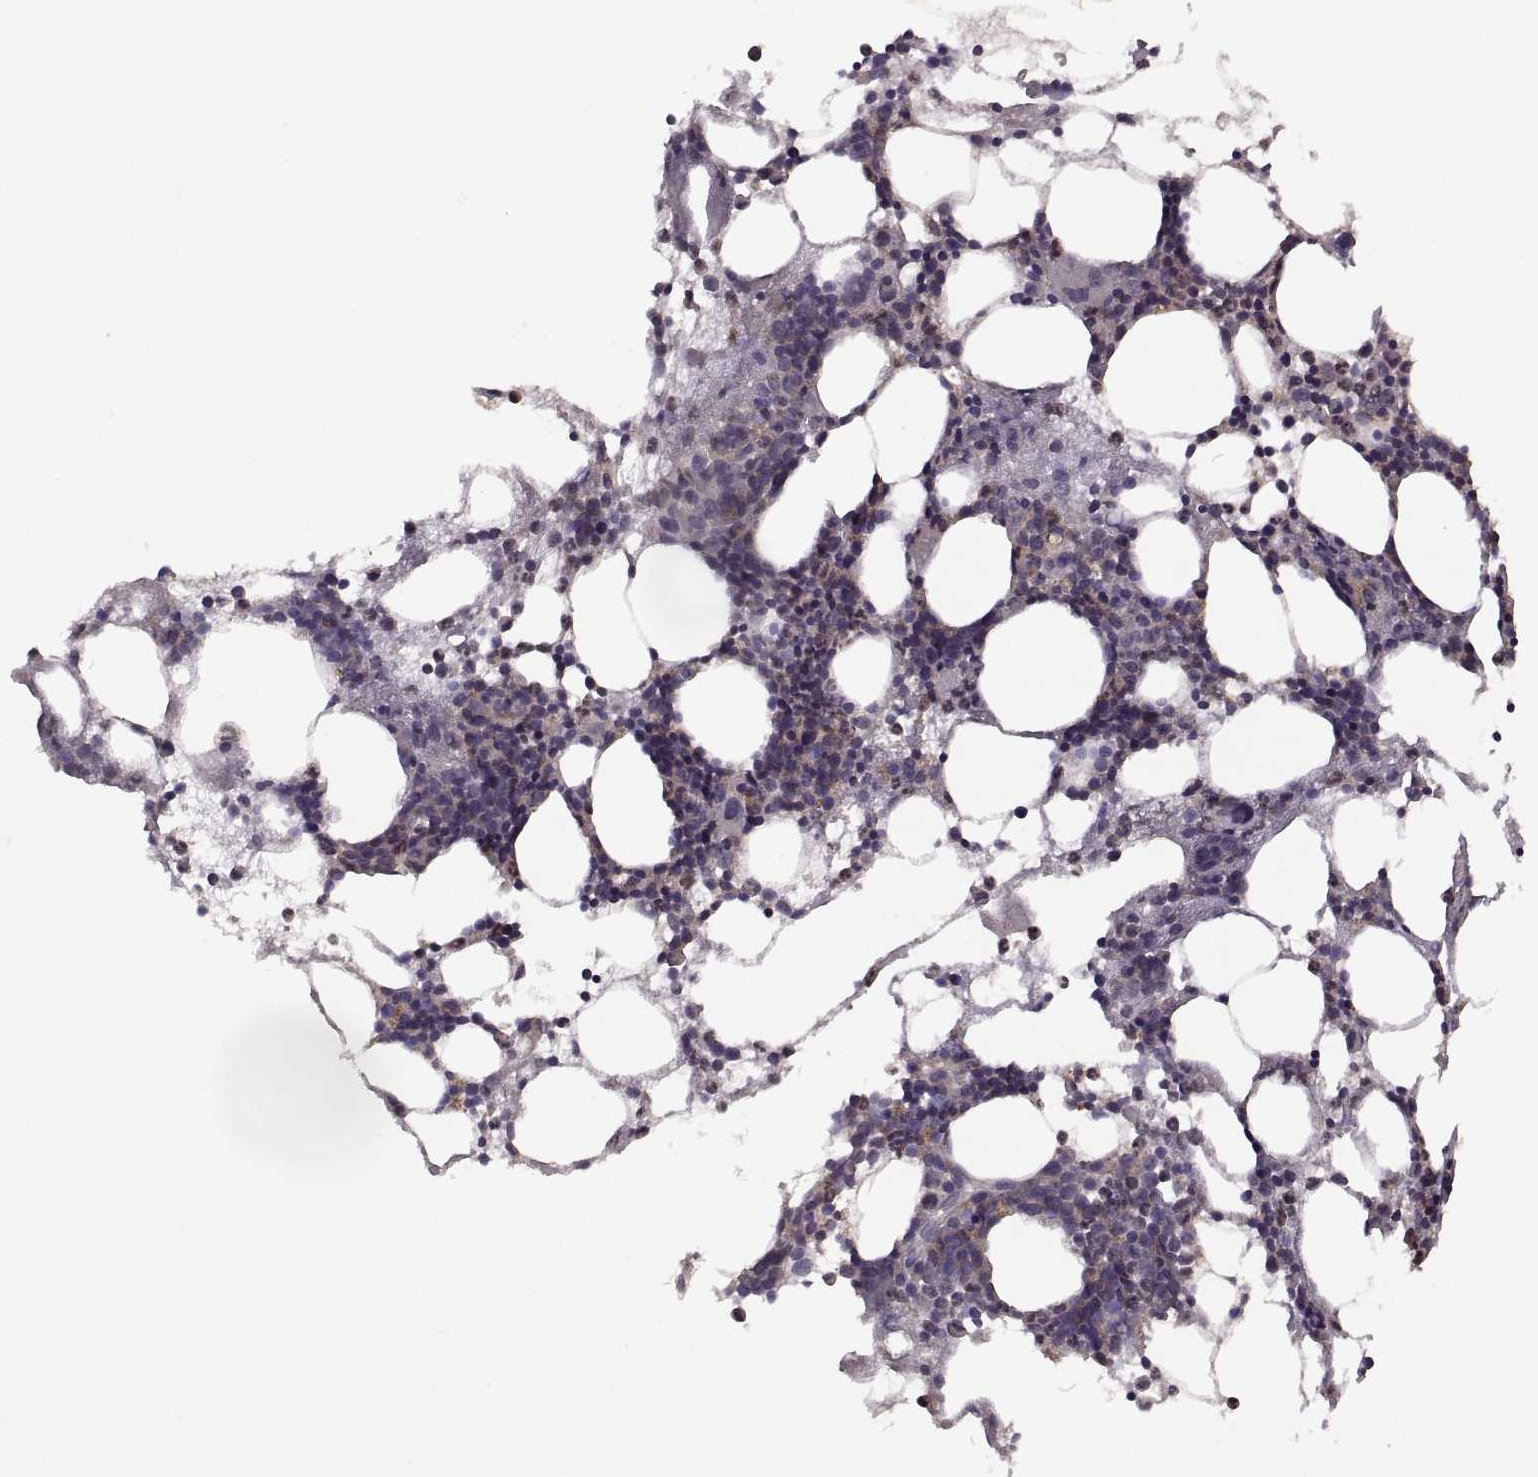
{"staining": {"intensity": "weak", "quantity": "<25%", "location": "cytoplasmic/membranous"}, "tissue": "bone marrow", "cell_type": "Hematopoietic cells", "image_type": "normal", "snomed": [{"axis": "morphology", "description": "Normal tissue, NOS"}, {"axis": "topography", "description": "Bone marrow"}], "caption": "Hematopoietic cells show no significant protein expression in unremarkable bone marrow. The staining is performed using DAB brown chromogen with nuclei counter-stained in using hematoxylin.", "gene": "PIERCE1", "patient": {"sex": "male", "age": 54}}